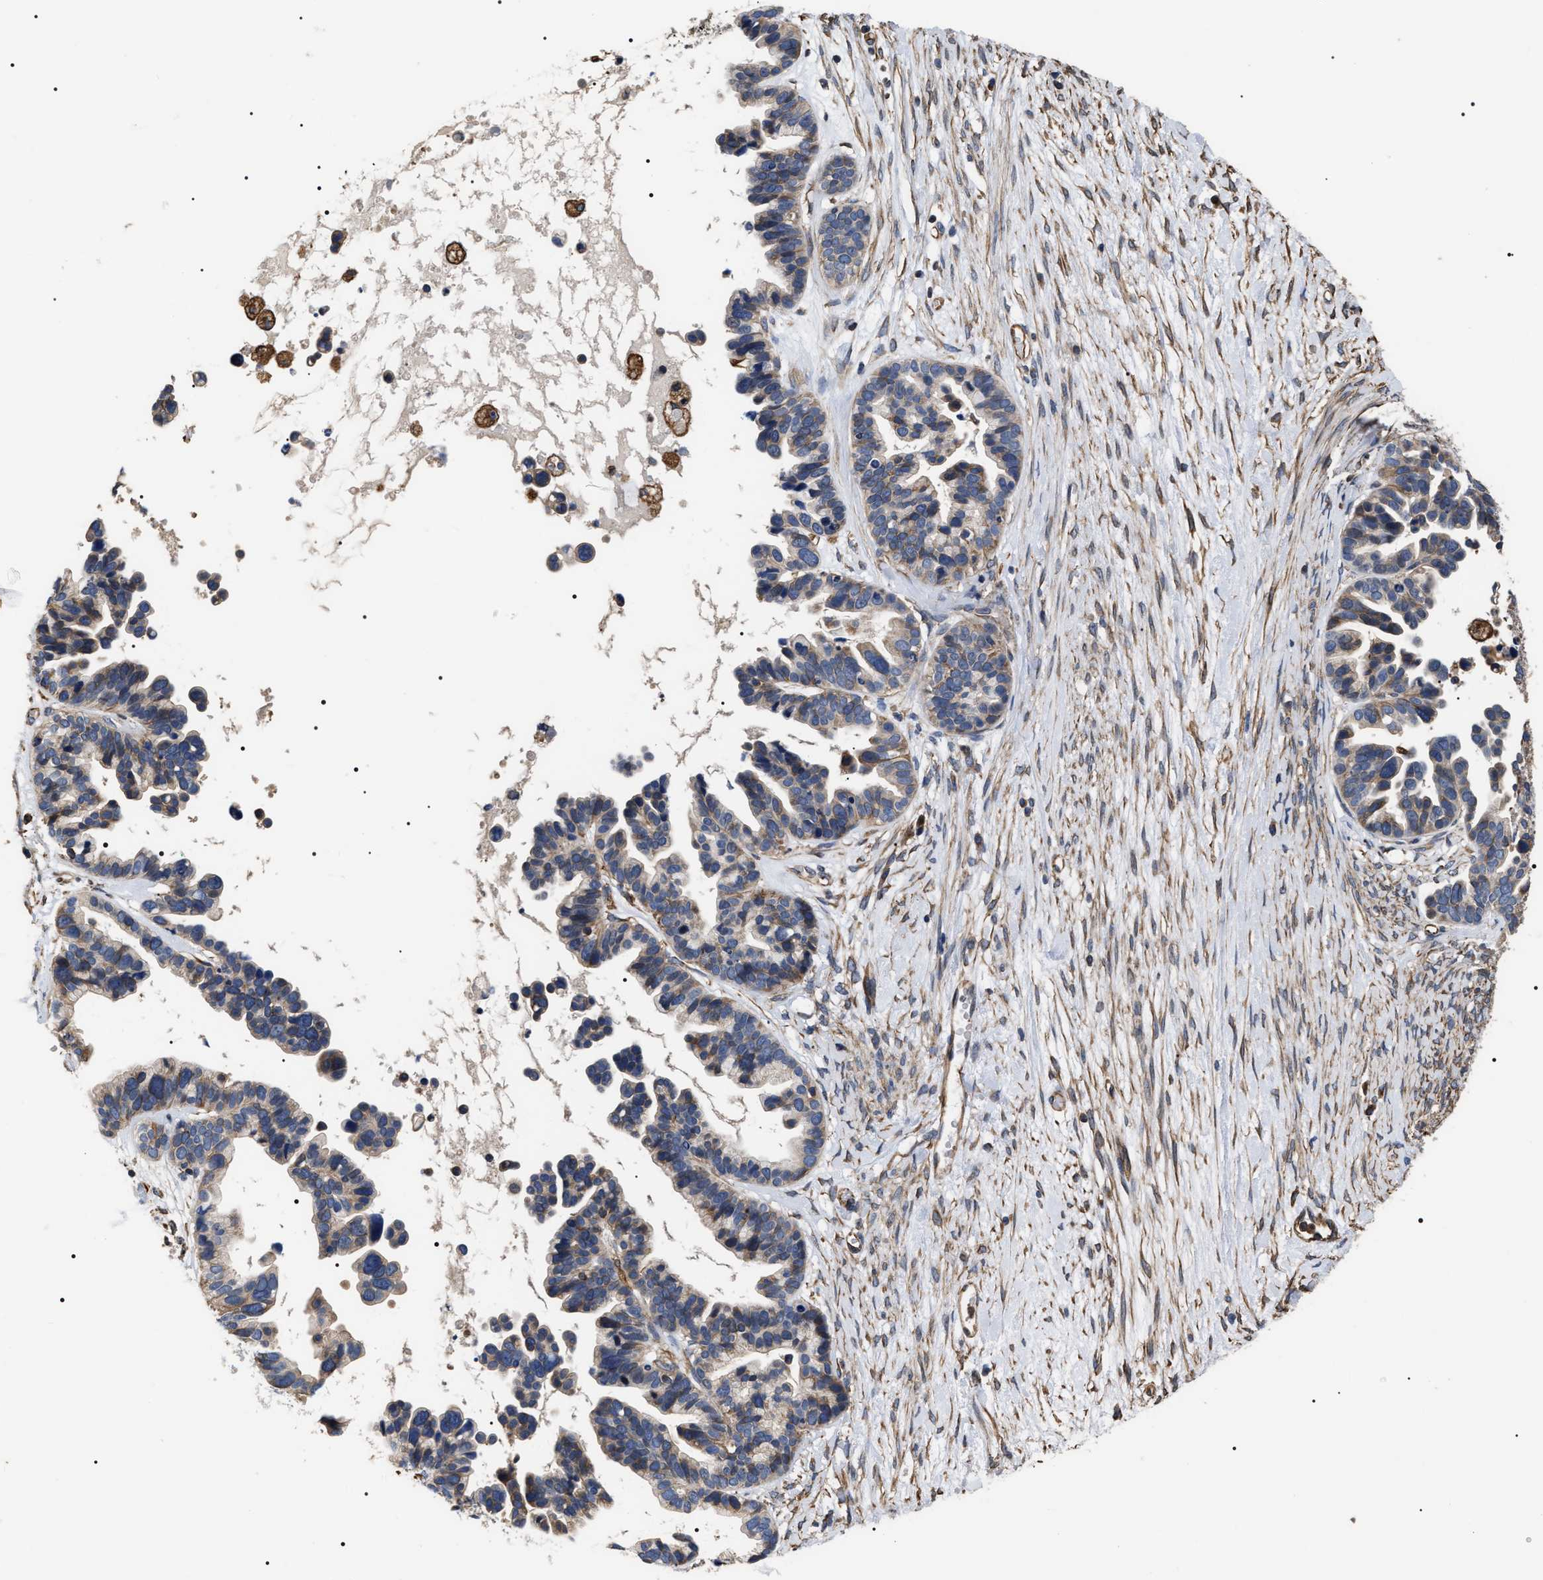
{"staining": {"intensity": "weak", "quantity": "25%-75%", "location": "cytoplasmic/membranous"}, "tissue": "ovarian cancer", "cell_type": "Tumor cells", "image_type": "cancer", "snomed": [{"axis": "morphology", "description": "Cystadenocarcinoma, serous, NOS"}, {"axis": "topography", "description": "Ovary"}], "caption": "Ovarian serous cystadenocarcinoma stained for a protein displays weak cytoplasmic/membranous positivity in tumor cells.", "gene": "TSPAN33", "patient": {"sex": "female", "age": 56}}